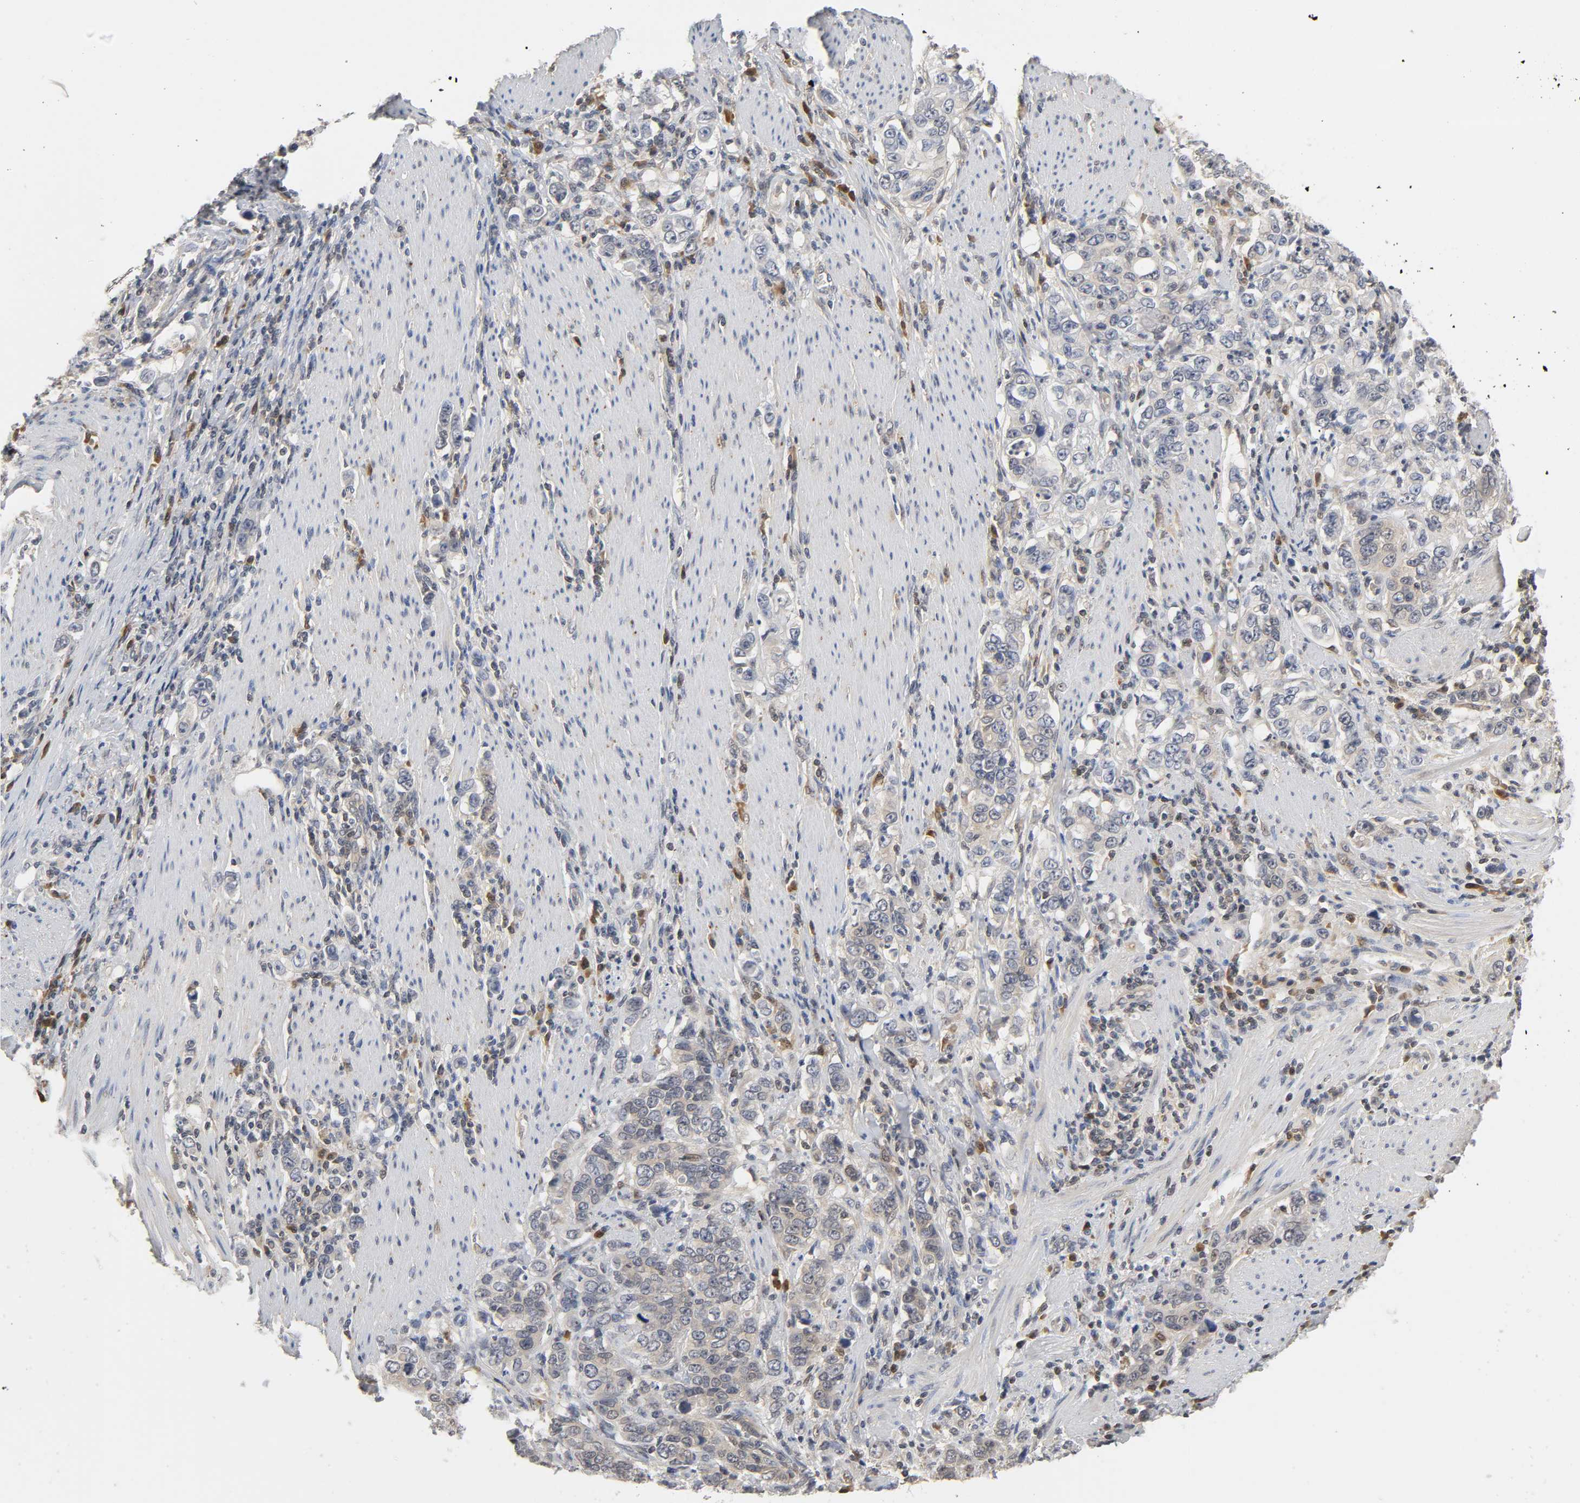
{"staining": {"intensity": "negative", "quantity": "none", "location": "none"}, "tissue": "stomach cancer", "cell_type": "Tumor cells", "image_type": "cancer", "snomed": [{"axis": "morphology", "description": "Adenocarcinoma, NOS"}, {"axis": "topography", "description": "Stomach, lower"}], "caption": "Tumor cells show no significant protein staining in stomach adenocarcinoma.", "gene": "MIF", "patient": {"sex": "female", "age": 72}}